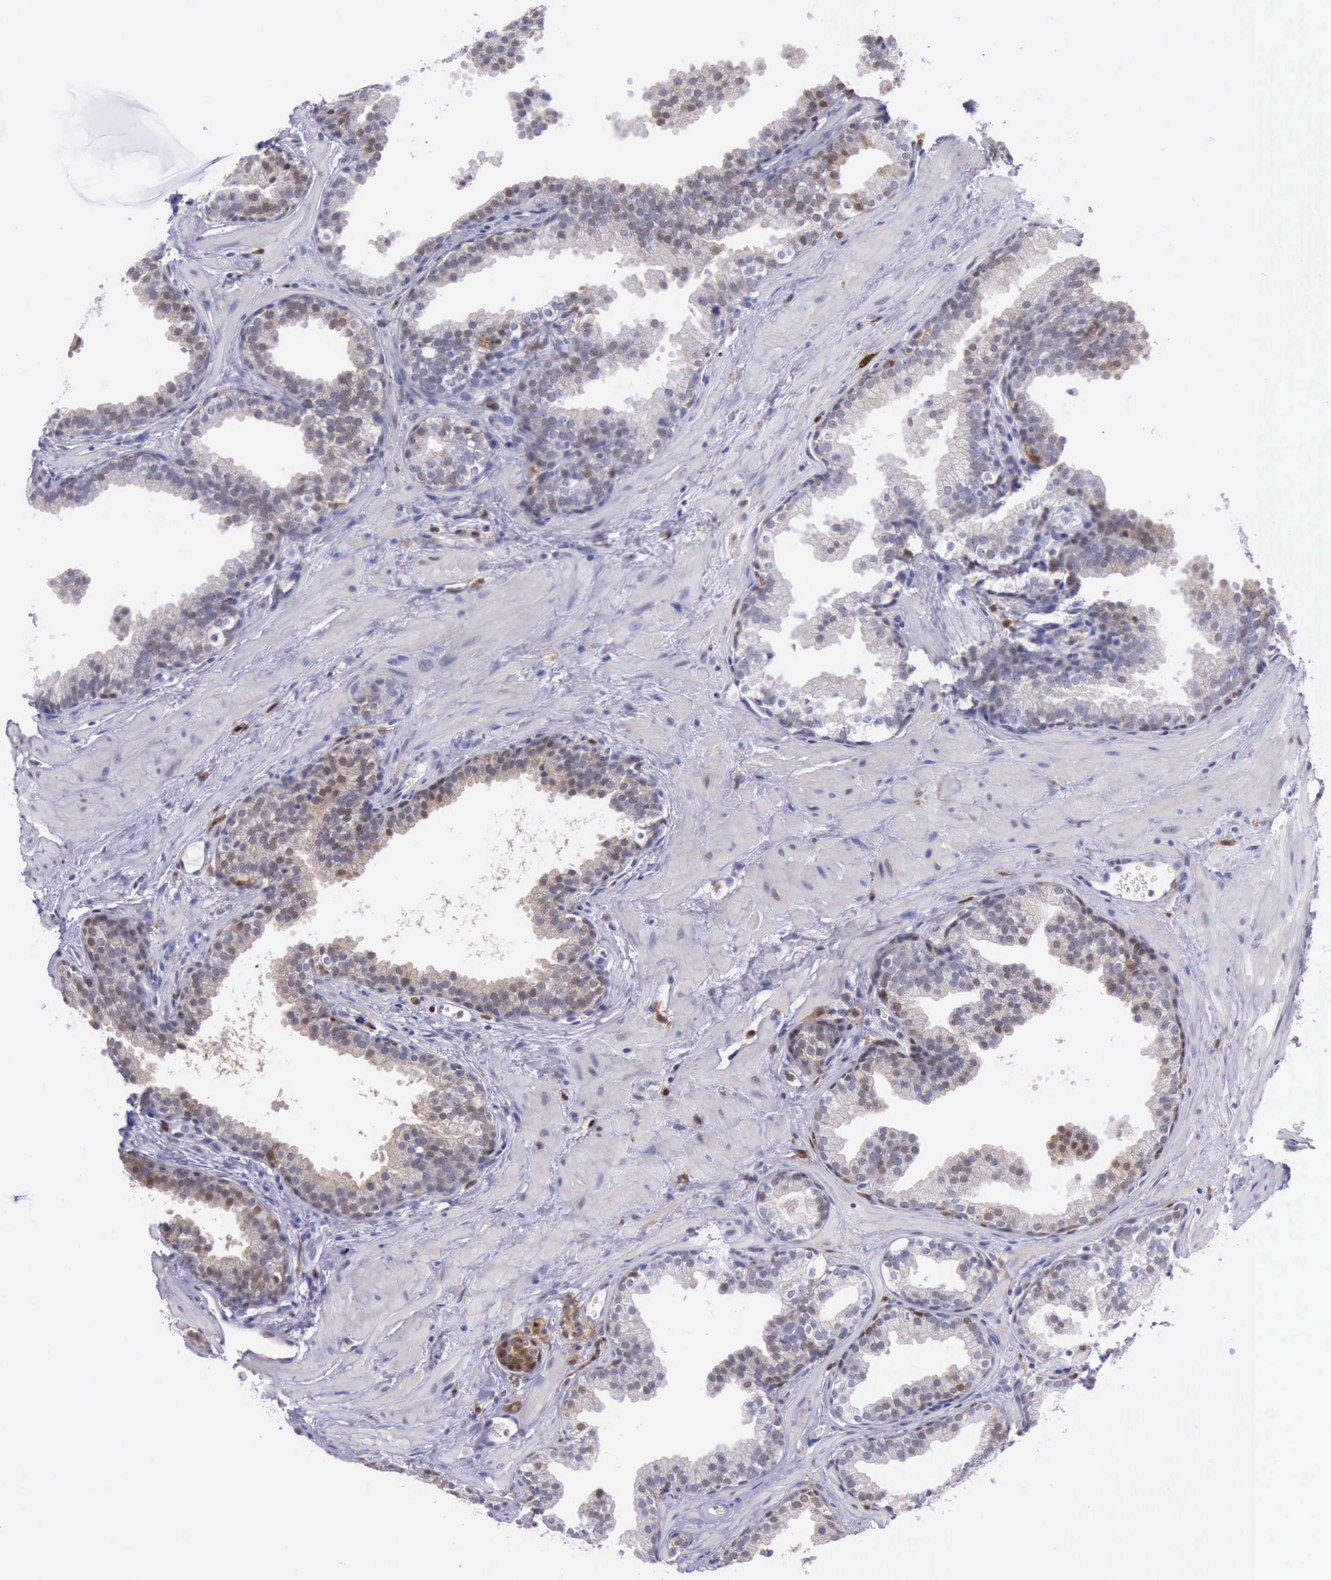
{"staining": {"intensity": "moderate", "quantity": "<25%", "location": "cytoplasmic/membranous,nuclear"}, "tissue": "prostate", "cell_type": "Glandular cells", "image_type": "normal", "snomed": [{"axis": "morphology", "description": "Normal tissue, NOS"}, {"axis": "topography", "description": "Prostate"}], "caption": "About <25% of glandular cells in benign prostate display moderate cytoplasmic/membranous,nuclear protein expression as visualized by brown immunohistochemical staining.", "gene": "TYMP", "patient": {"sex": "male", "age": 51}}